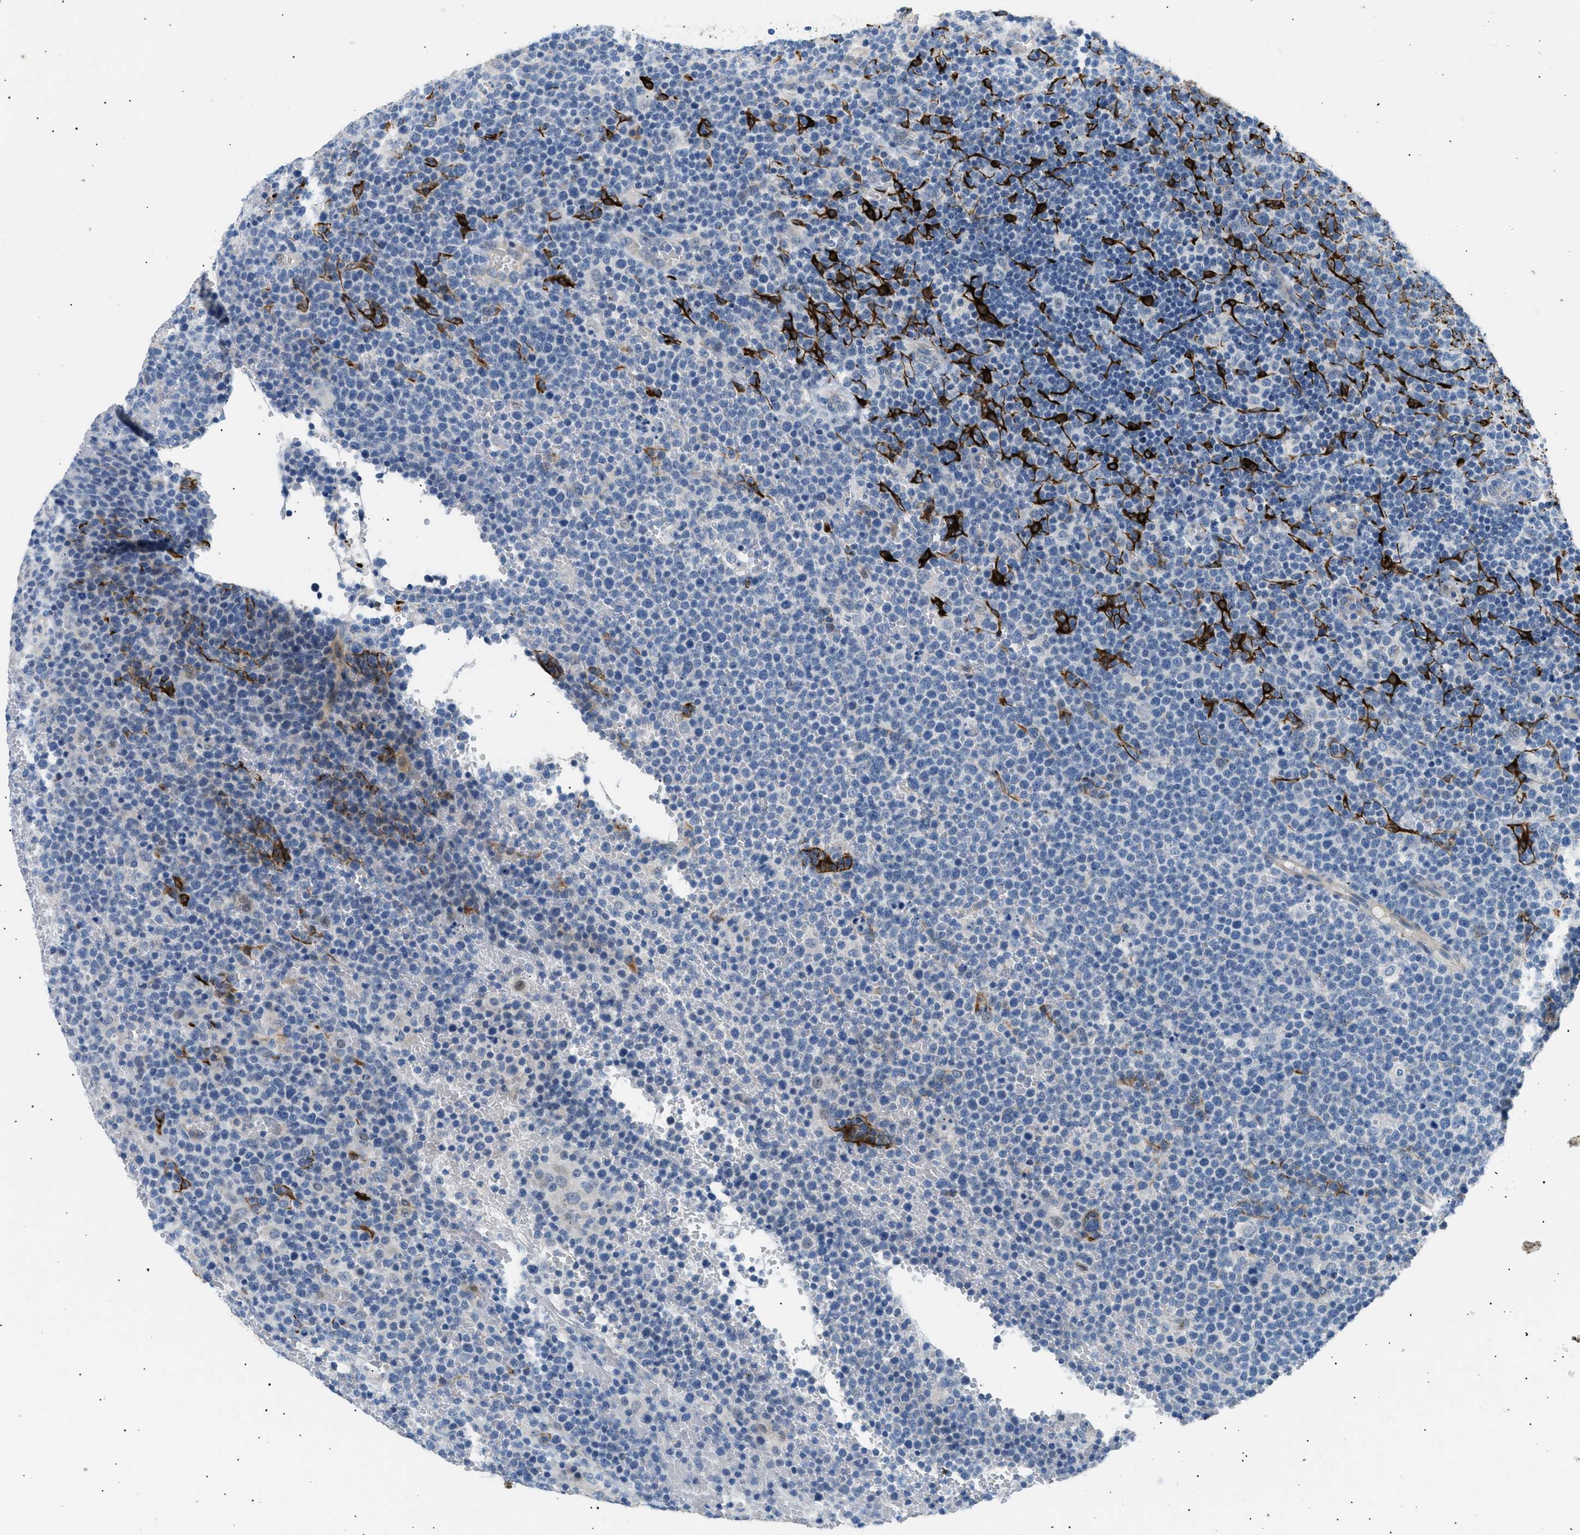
{"staining": {"intensity": "negative", "quantity": "none", "location": "none"}, "tissue": "lymphoma", "cell_type": "Tumor cells", "image_type": "cancer", "snomed": [{"axis": "morphology", "description": "Malignant lymphoma, non-Hodgkin's type, High grade"}, {"axis": "topography", "description": "Lymph node"}], "caption": "Immunohistochemical staining of human lymphoma displays no significant expression in tumor cells.", "gene": "ICA1", "patient": {"sex": "male", "age": 61}}